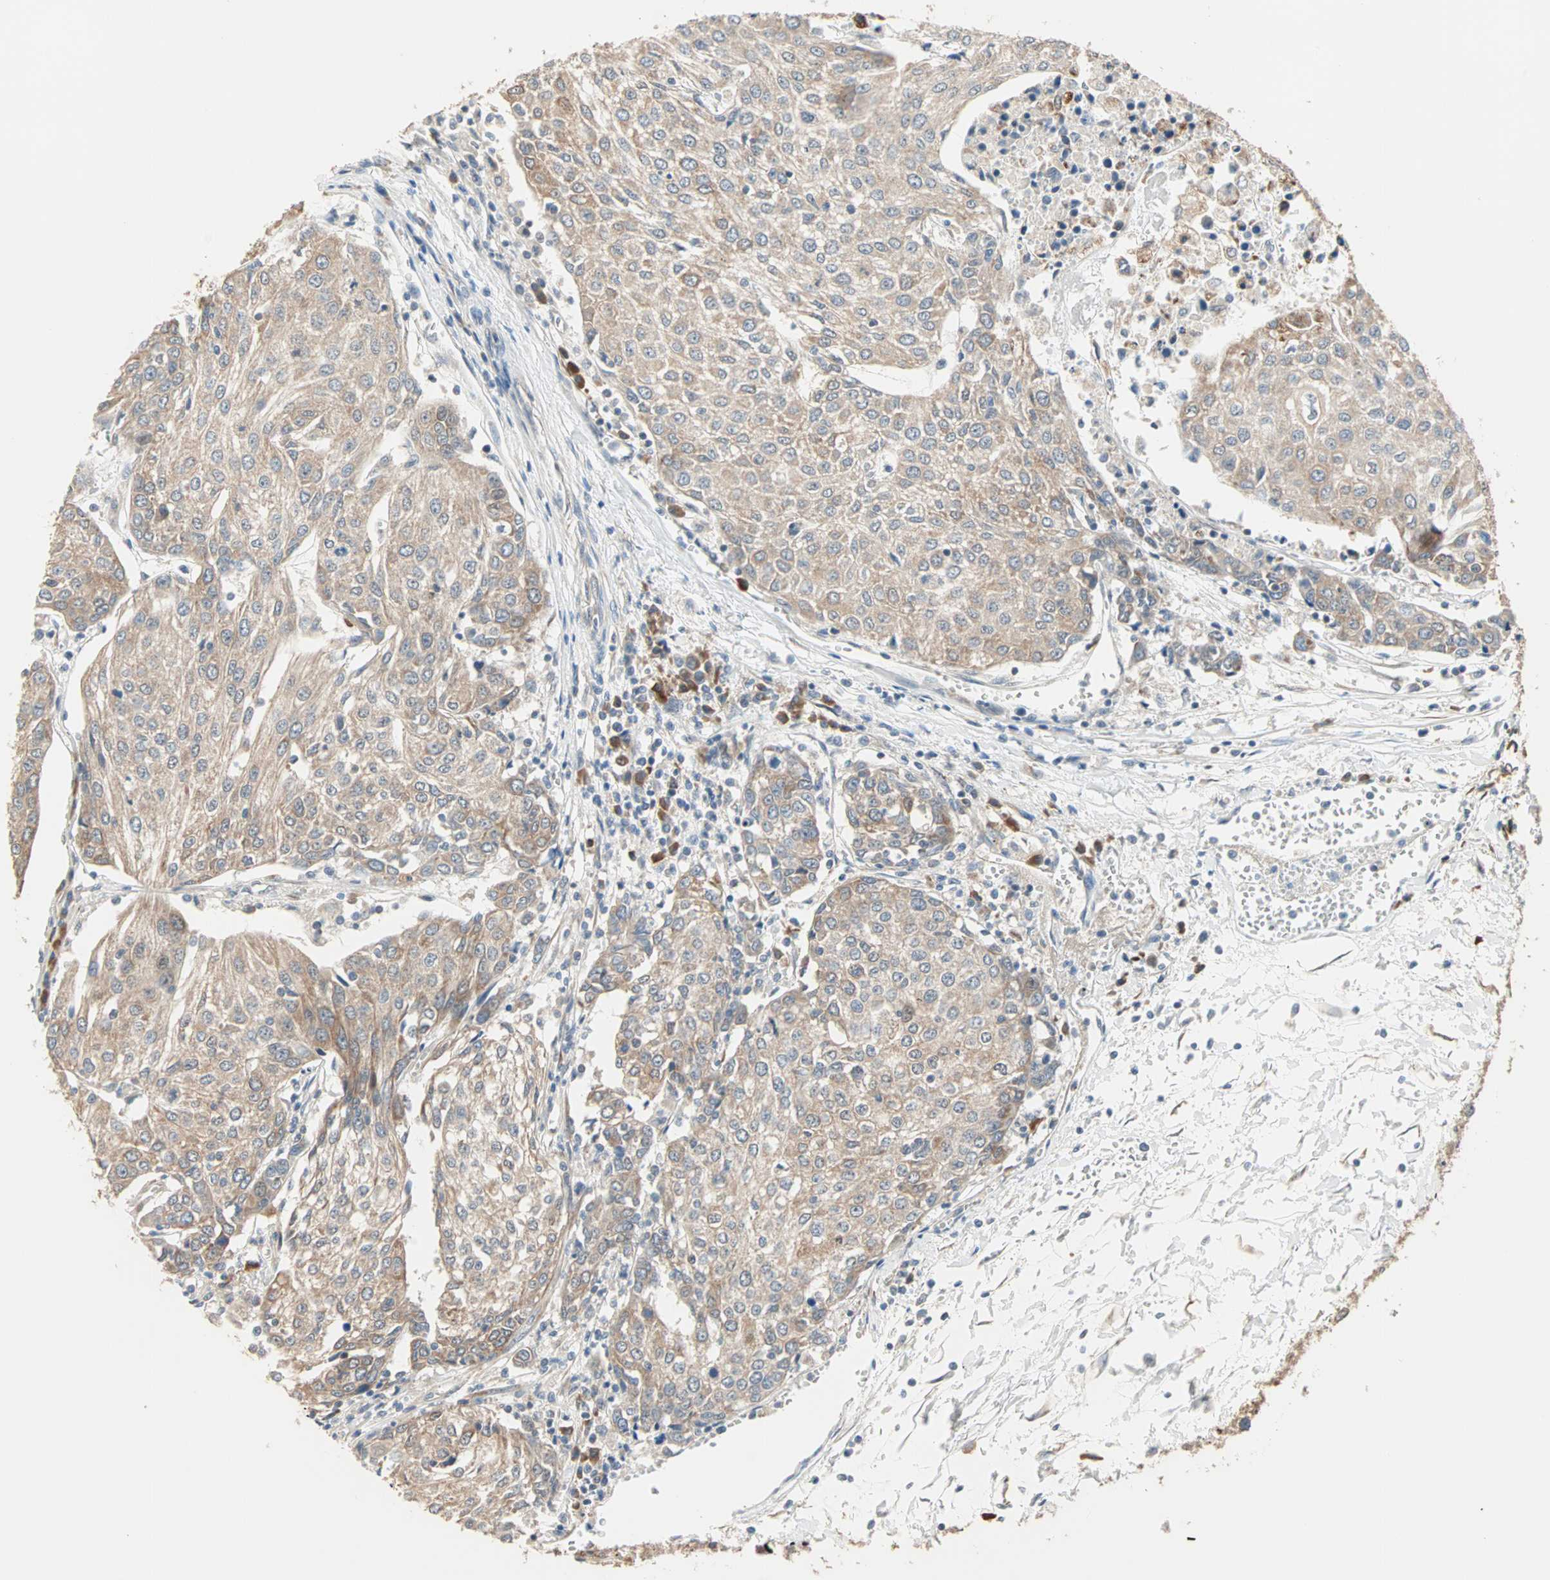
{"staining": {"intensity": "moderate", "quantity": ">75%", "location": "cytoplasmic/membranous"}, "tissue": "urothelial cancer", "cell_type": "Tumor cells", "image_type": "cancer", "snomed": [{"axis": "morphology", "description": "Urothelial carcinoma, High grade"}, {"axis": "topography", "description": "Urinary bladder"}], "caption": "An image of high-grade urothelial carcinoma stained for a protein displays moderate cytoplasmic/membranous brown staining in tumor cells.", "gene": "SAR1A", "patient": {"sex": "female", "age": 85}}